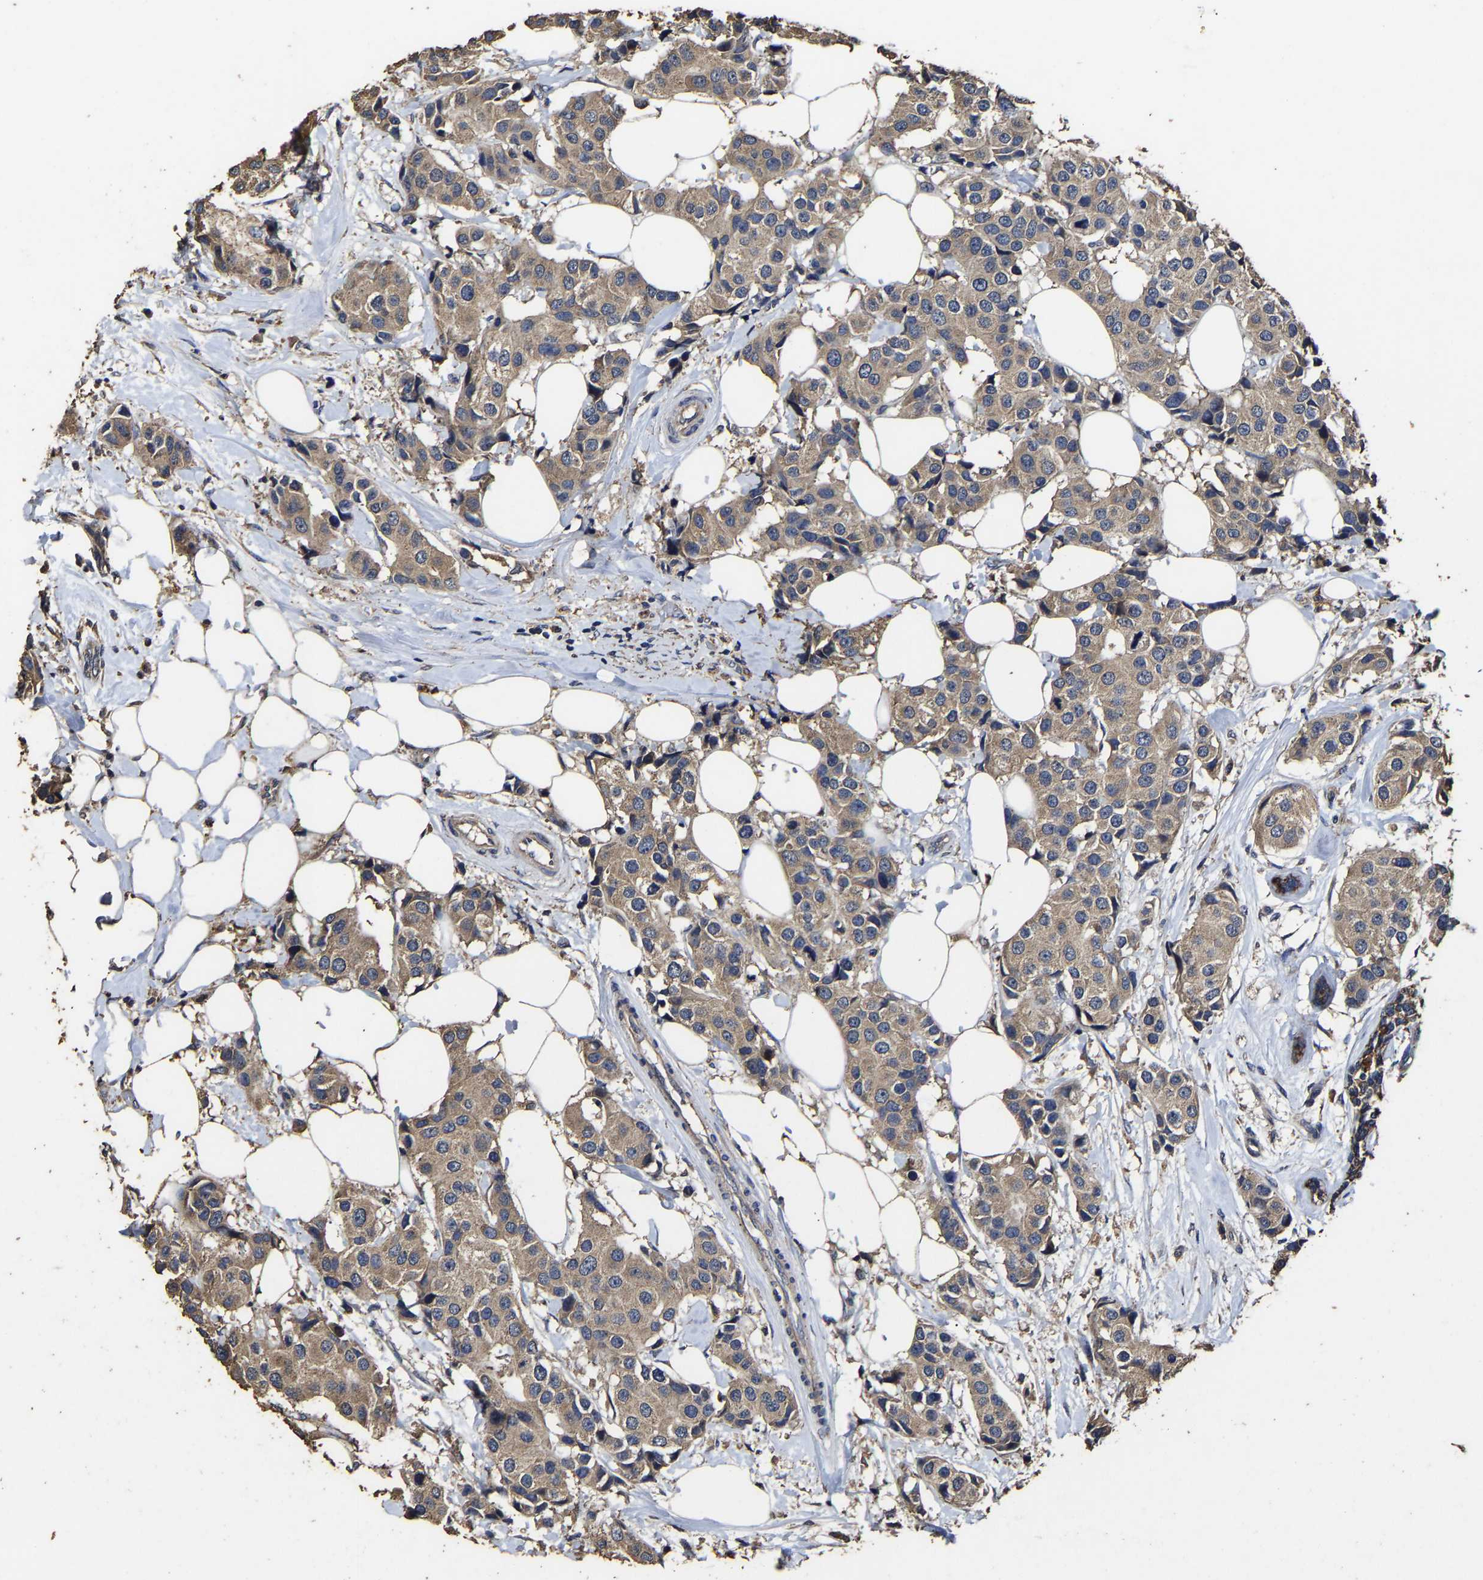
{"staining": {"intensity": "moderate", "quantity": ">75%", "location": "cytoplasmic/membranous"}, "tissue": "breast cancer", "cell_type": "Tumor cells", "image_type": "cancer", "snomed": [{"axis": "morphology", "description": "Normal tissue, NOS"}, {"axis": "morphology", "description": "Duct carcinoma"}, {"axis": "topography", "description": "Breast"}], "caption": "Breast infiltrating ductal carcinoma stained for a protein reveals moderate cytoplasmic/membranous positivity in tumor cells.", "gene": "PPM1K", "patient": {"sex": "female", "age": 39}}